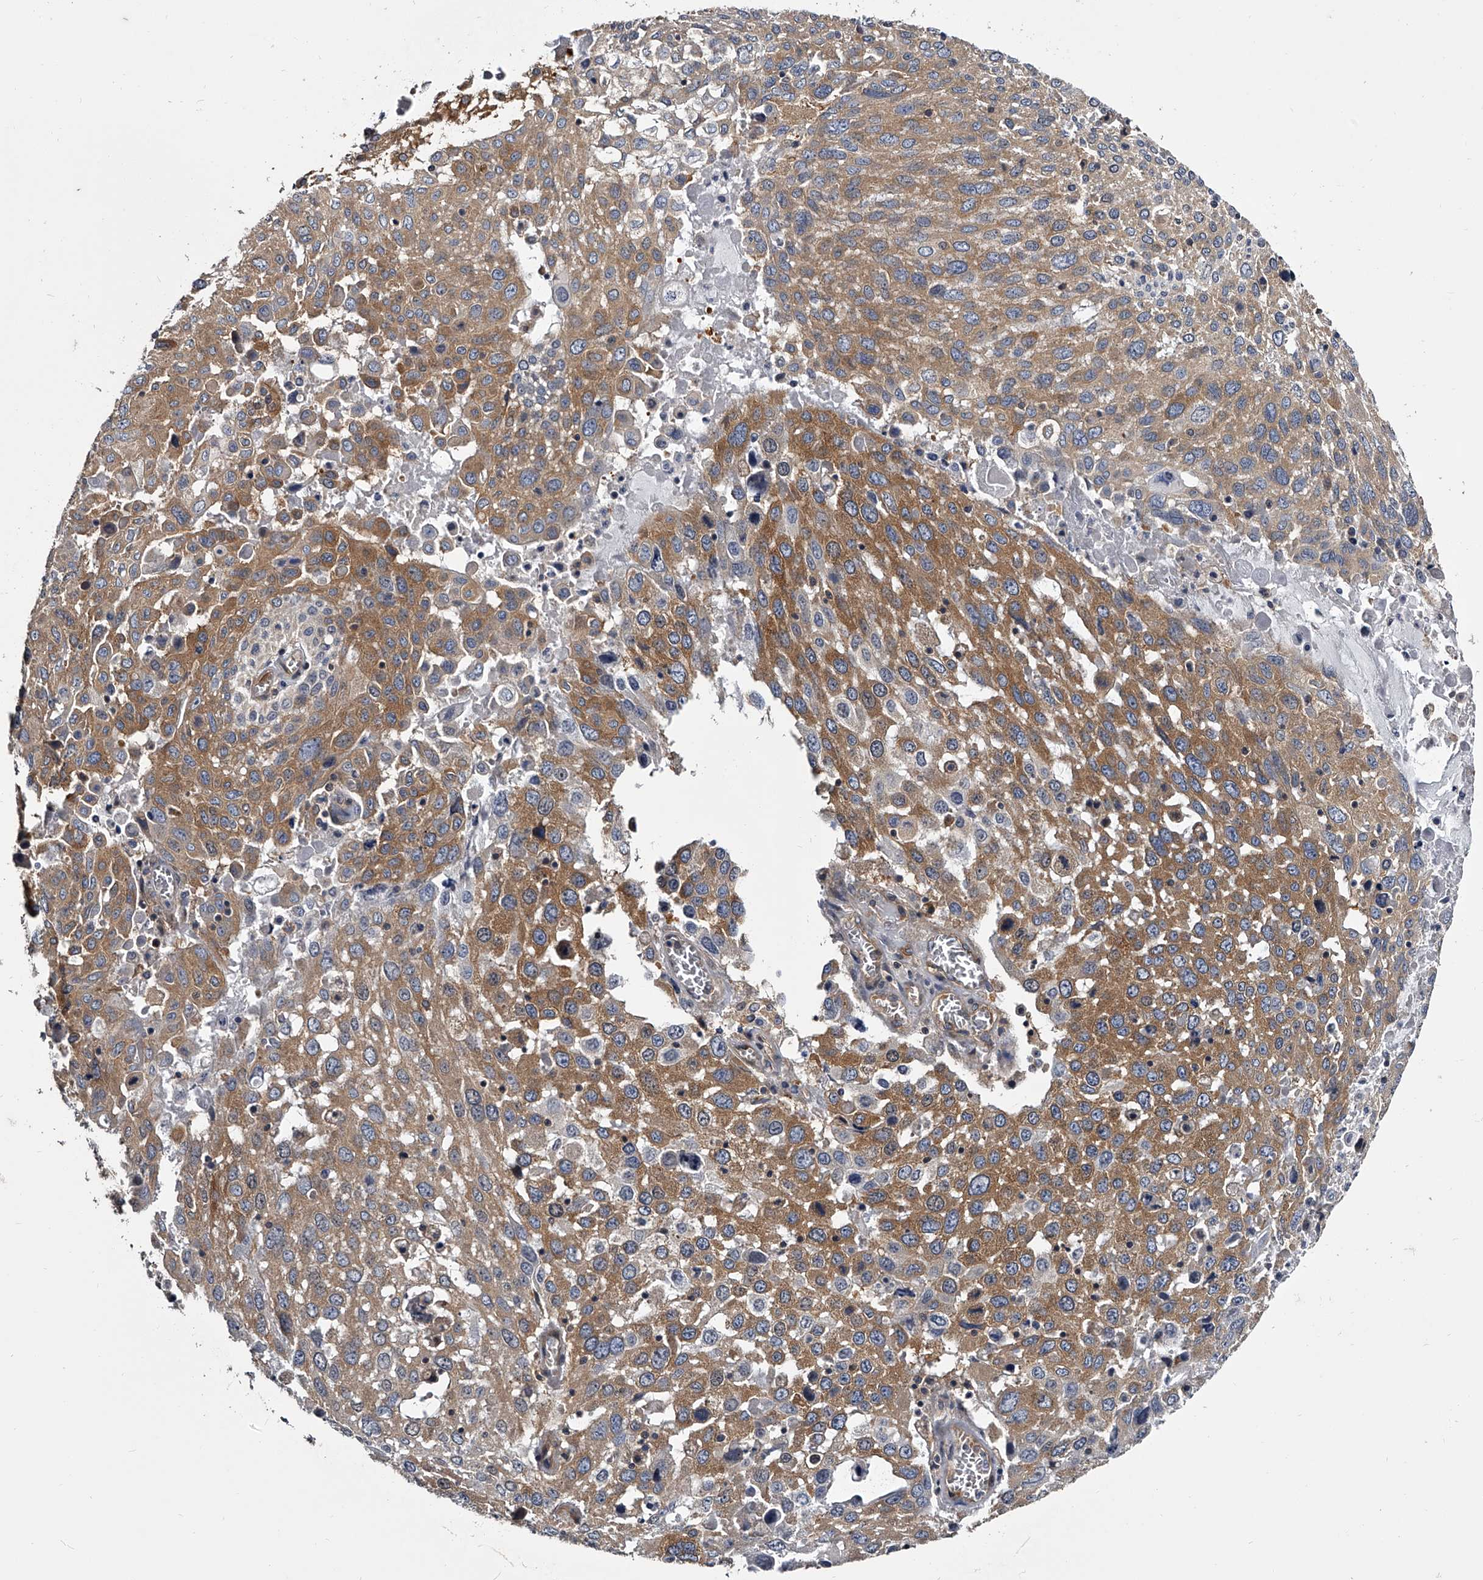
{"staining": {"intensity": "moderate", "quantity": ">75%", "location": "cytoplasmic/membranous"}, "tissue": "lung cancer", "cell_type": "Tumor cells", "image_type": "cancer", "snomed": [{"axis": "morphology", "description": "Squamous cell carcinoma, NOS"}, {"axis": "topography", "description": "Lung"}], "caption": "Protein expression analysis of human lung squamous cell carcinoma reveals moderate cytoplasmic/membranous positivity in about >75% of tumor cells.", "gene": "GAPVD1", "patient": {"sex": "male", "age": 65}}